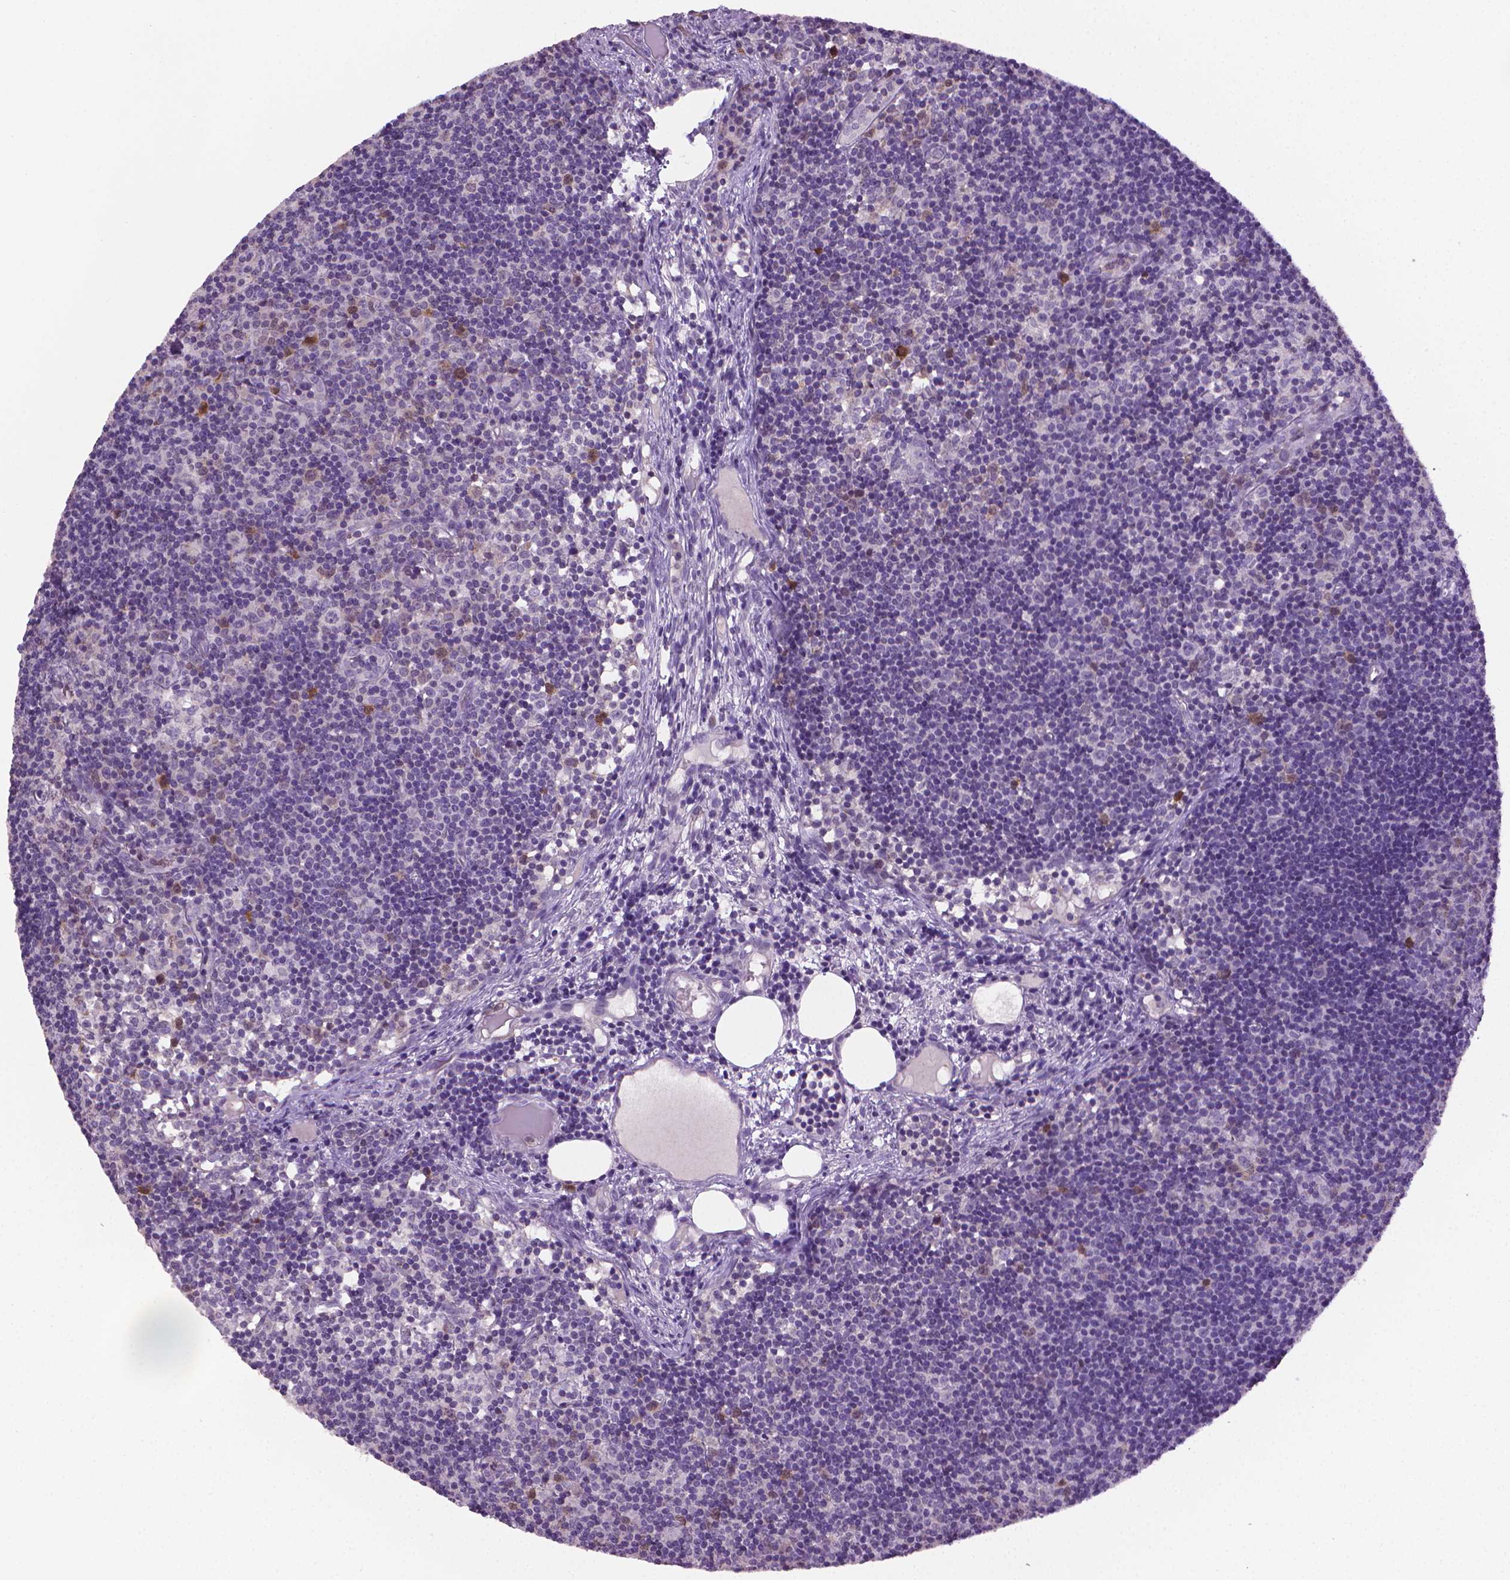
{"staining": {"intensity": "negative", "quantity": "none", "location": "none"}, "tissue": "lymph node", "cell_type": "Germinal center cells", "image_type": "normal", "snomed": [{"axis": "morphology", "description": "Normal tissue, NOS"}, {"axis": "topography", "description": "Lymph node"}], "caption": "Lymph node stained for a protein using immunohistochemistry (IHC) displays no staining germinal center cells.", "gene": "CDKN2D", "patient": {"sex": "female", "age": 41}}